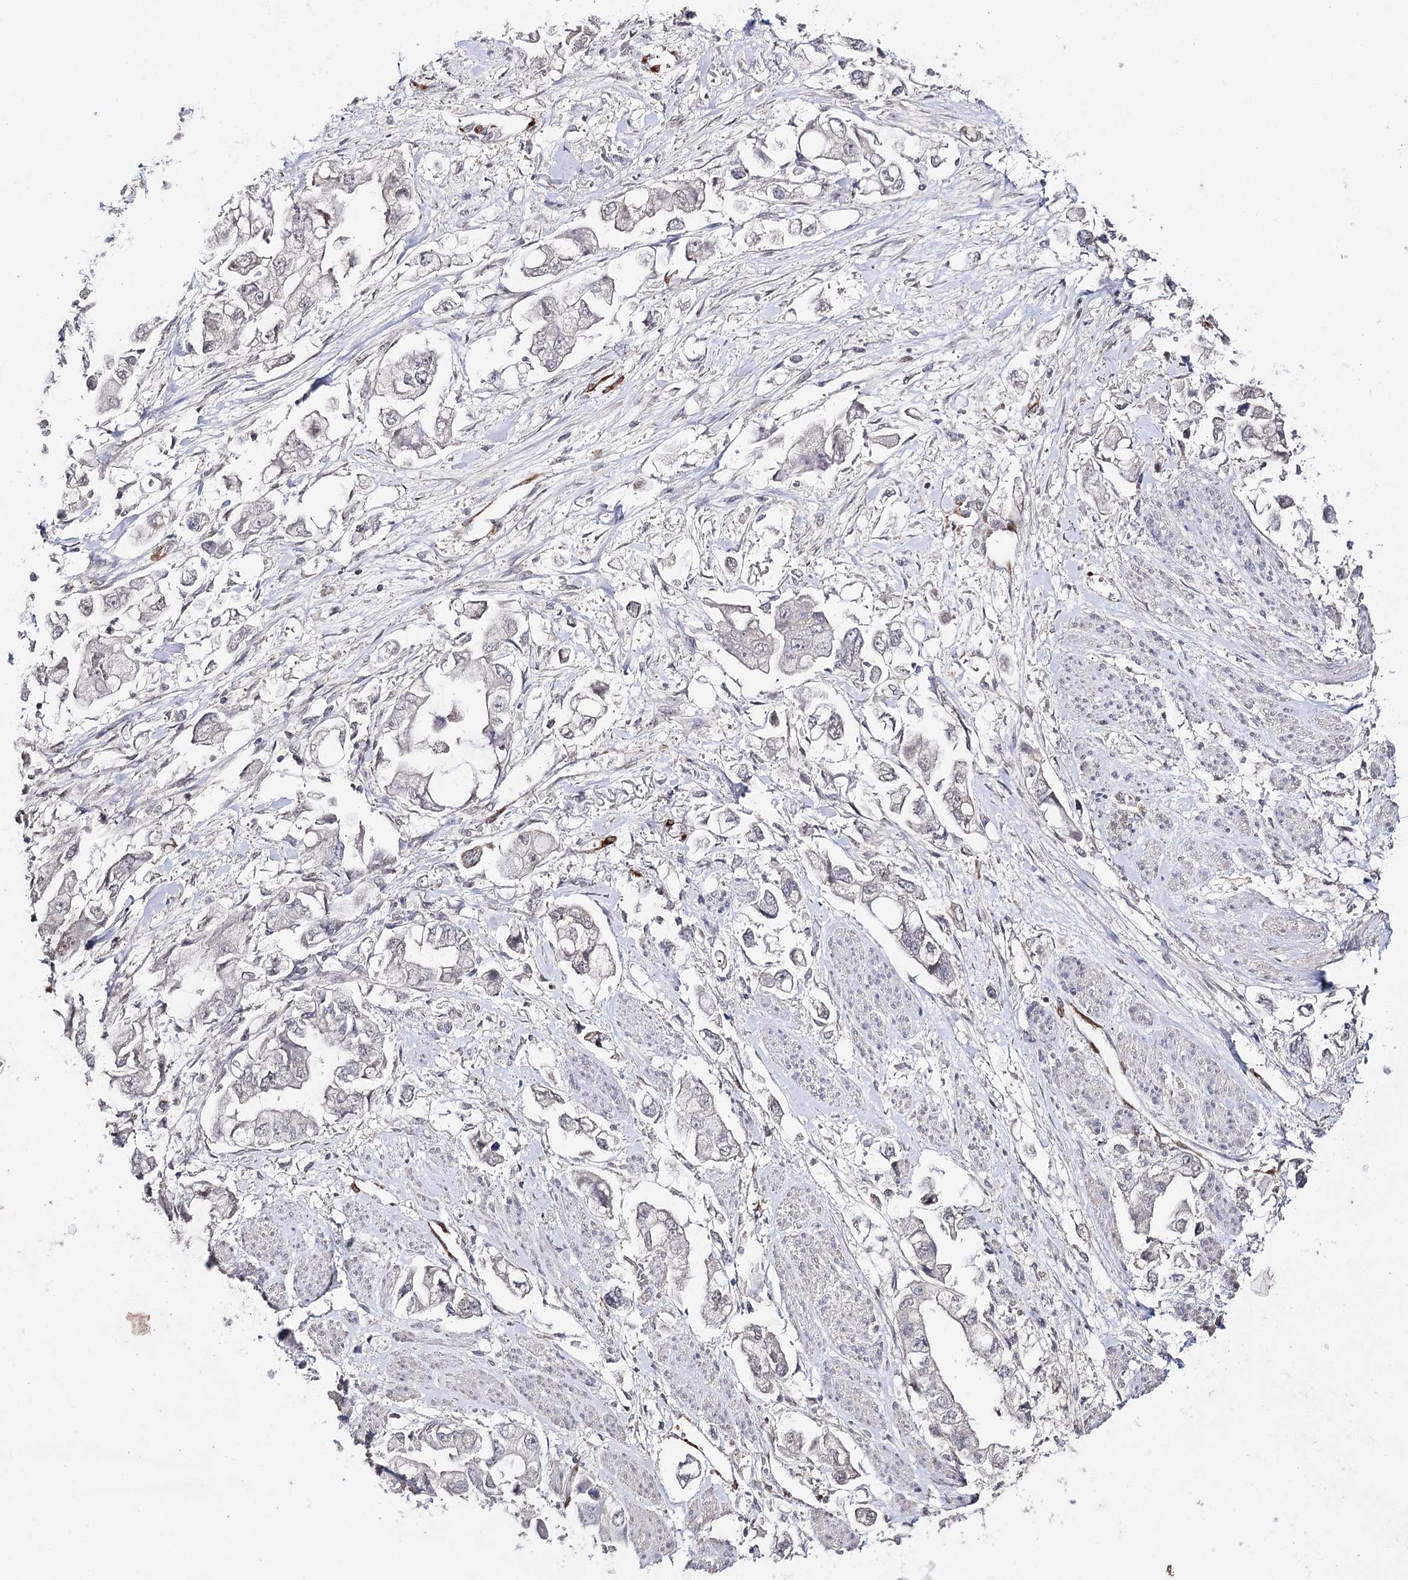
{"staining": {"intensity": "negative", "quantity": "none", "location": "none"}, "tissue": "stomach cancer", "cell_type": "Tumor cells", "image_type": "cancer", "snomed": [{"axis": "morphology", "description": "Adenocarcinoma, NOS"}, {"axis": "topography", "description": "Stomach"}], "caption": "IHC image of neoplastic tissue: stomach cancer stained with DAB (3,3'-diaminobenzidine) shows no significant protein expression in tumor cells. Nuclei are stained in blue.", "gene": "HSD11B2", "patient": {"sex": "male", "age": 62}}